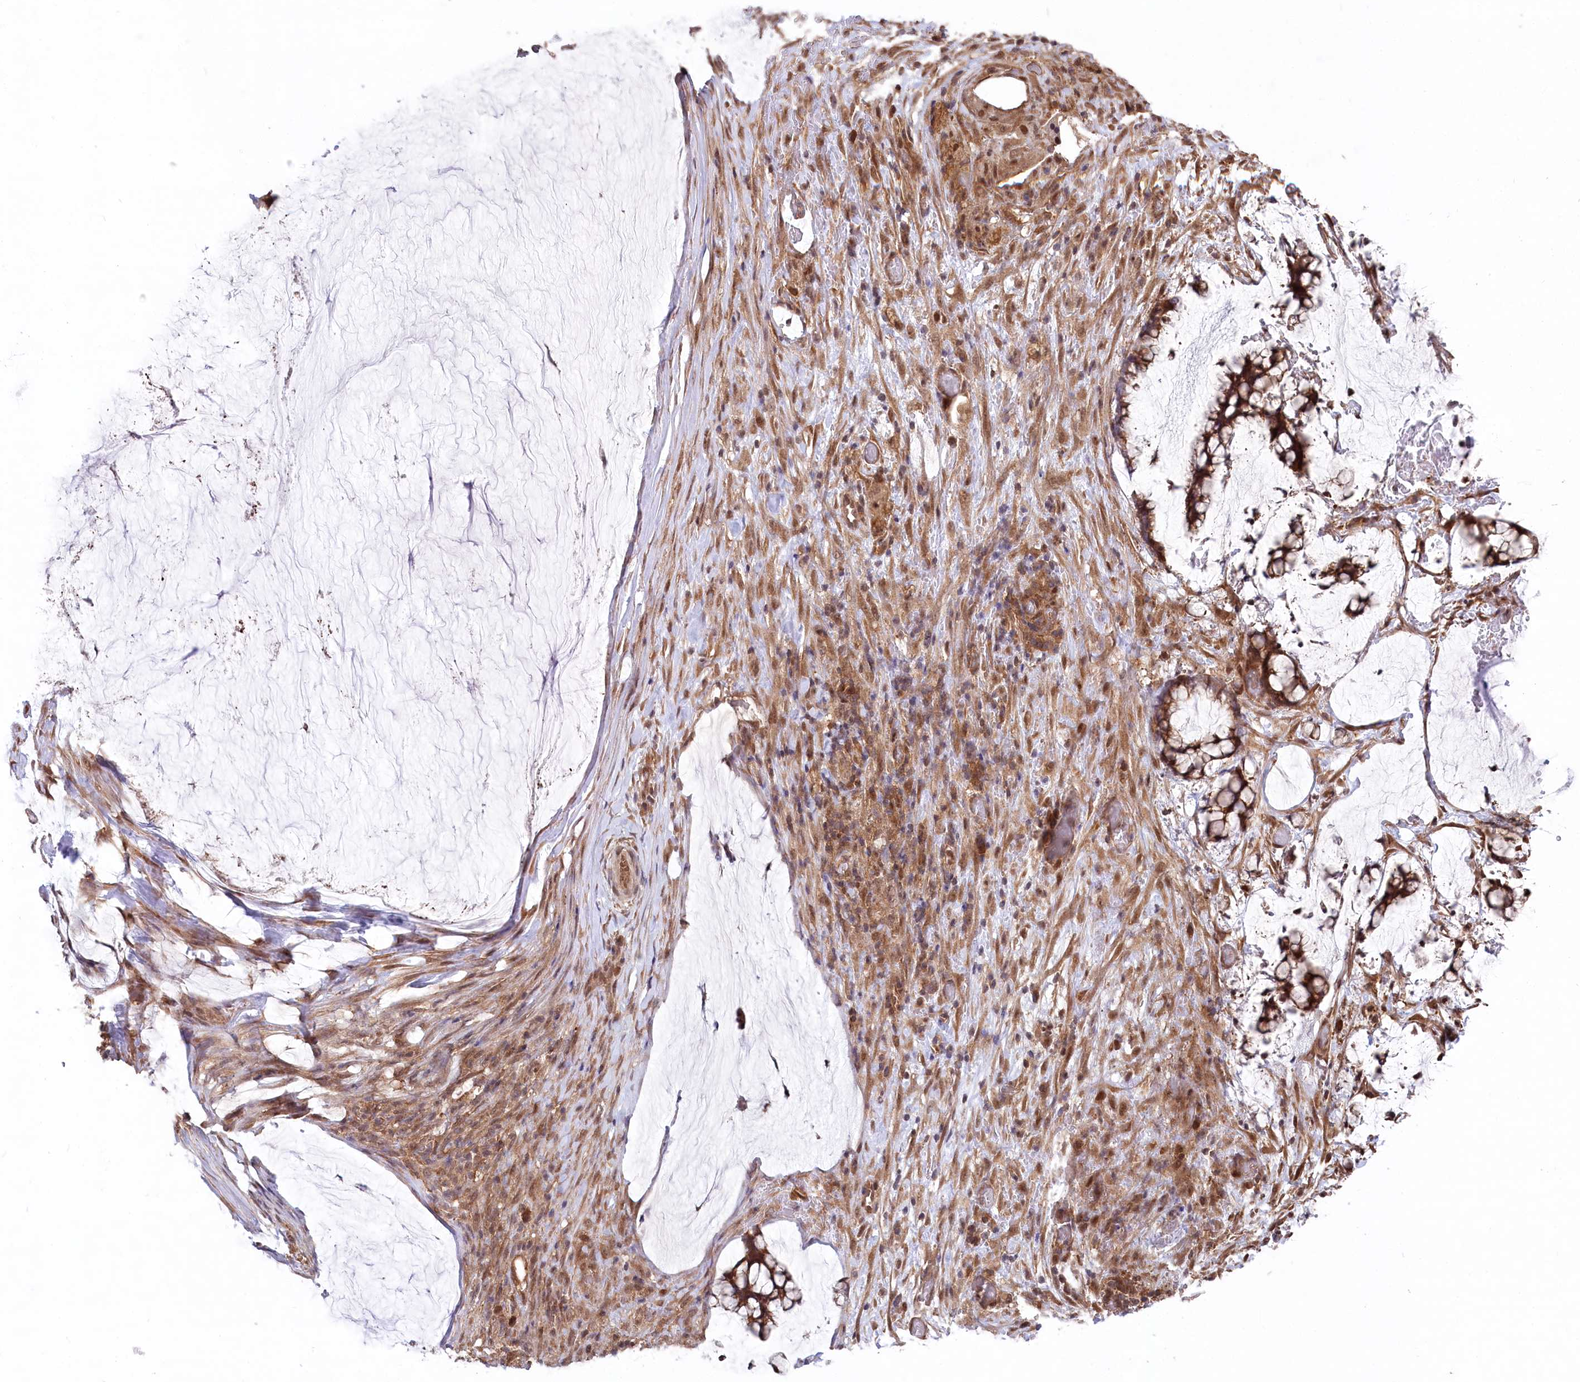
{"staining": {"intensity": "strong", "quantity": ">75%", "location": "cytoplasmic/membranous,nuclear"}, "tissue": "ovarian cancer", "cell_type": "Tumor cells", "image_type": "cancer", "snomed": [{"axis": "morphology", "description": "Cystadenocarcinoma, mucinous, NOS"}, {"axis": "topography", "description": "Ovary"}], "caption": "Immunohistochemistry (IHC) (DAB) staining of human mucinous cystadenocarcinoma (ovarian) displays strong cytoplasmic/membranous and nuclear protein staining in about >75% of tumor cells.", "gene": "PSMA1", "patient": {"sex": "female", "age": 42}}